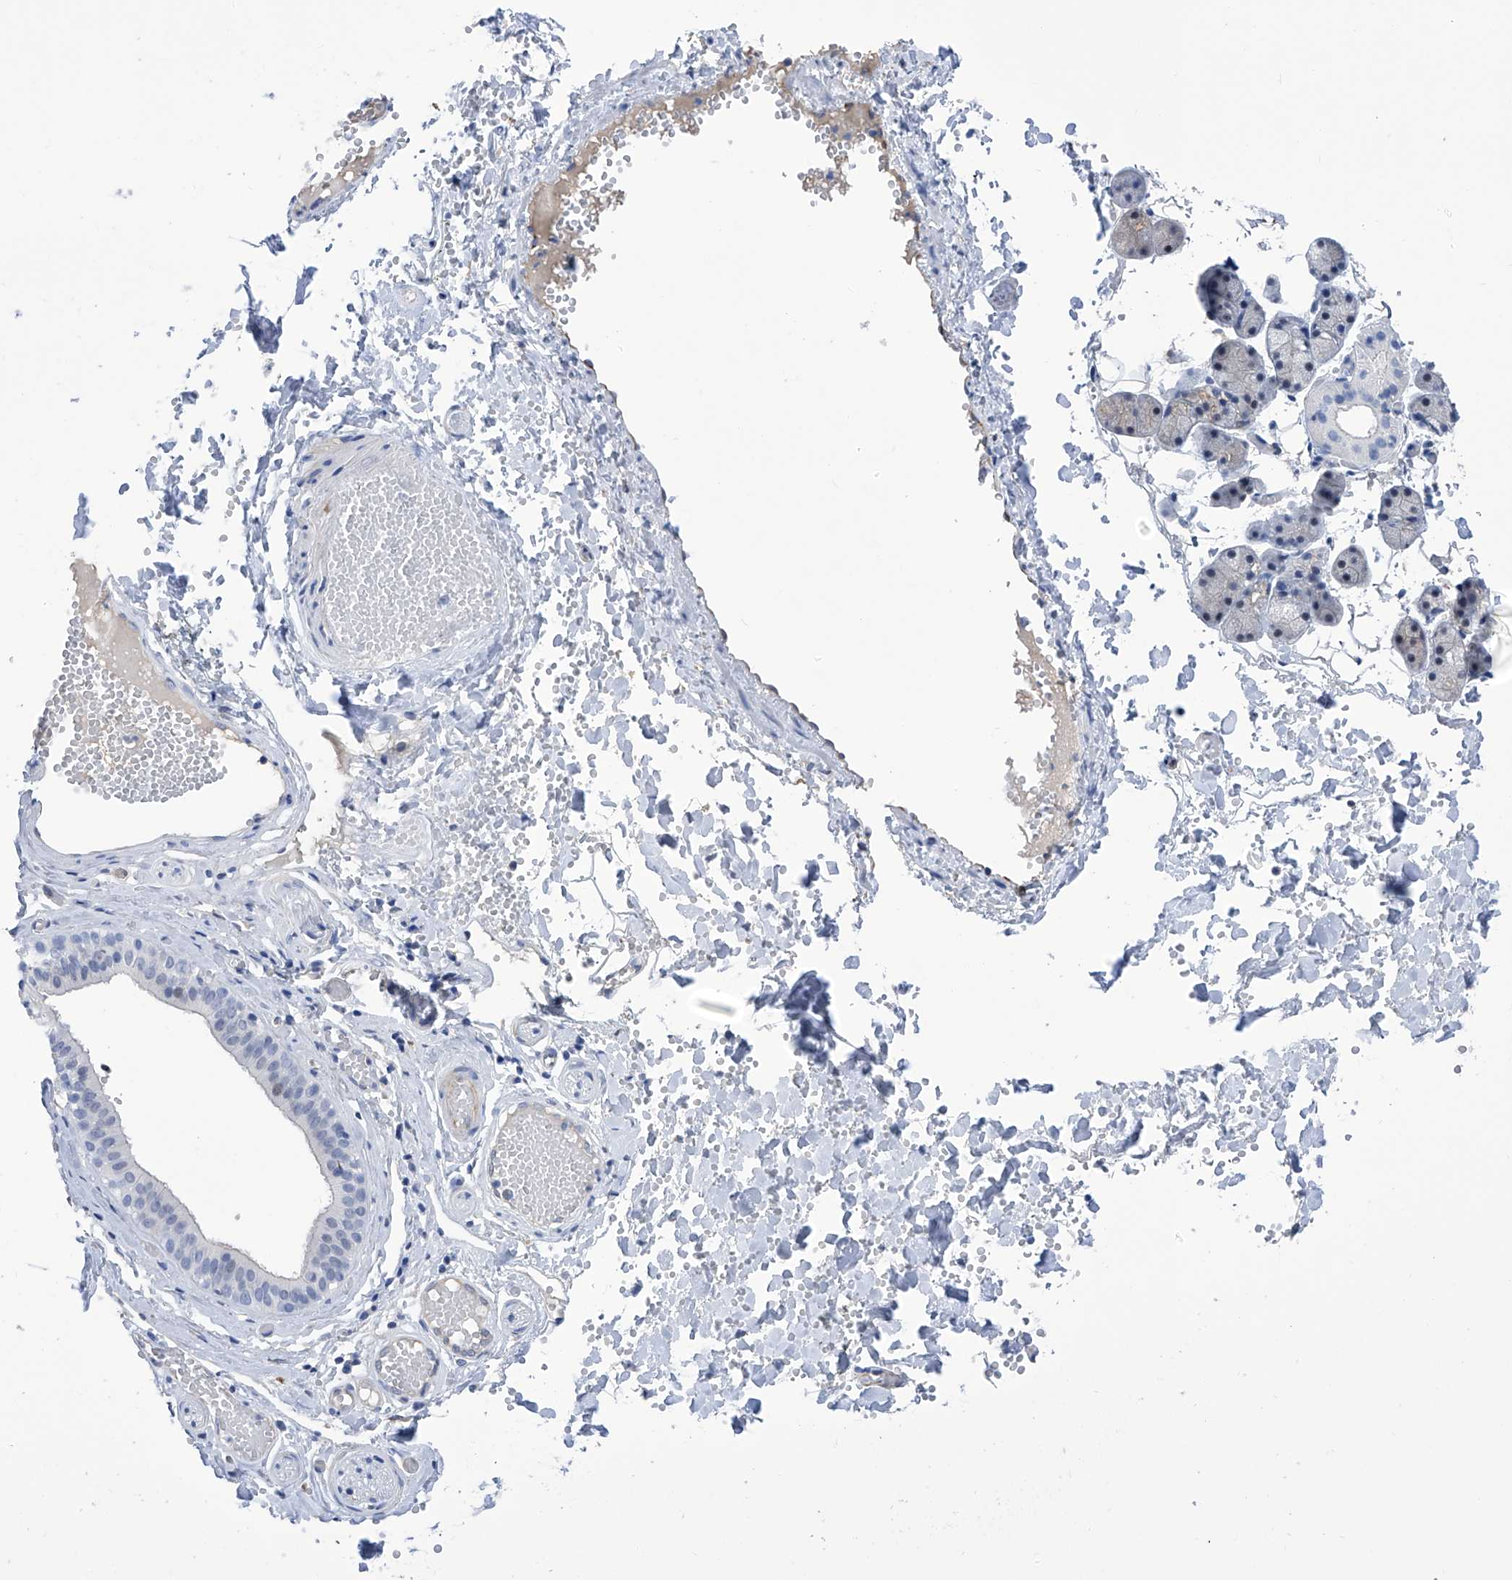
{"staining": {"intensity": "weak", "quantity": "<25%", "location": "cytoplasmic/membranous,nuclear"}, "tissue": "salivary gland", "cell_type": "Glandular cells", "image_type": "normal", "snomed": [{"axis": "morphology", "description": "Normal tissue, NOS"}, {"axis": "topography", "description": "Salivary gland"}], "caption": "High magnification brightfield microscopy of benign salivary gland stained with DAB (brown) and counterstained with hematoxylin (blue): glandular cells show no significant expression.", "gene": "PGM3", "patient": {"sex": "female", "age": 33}}